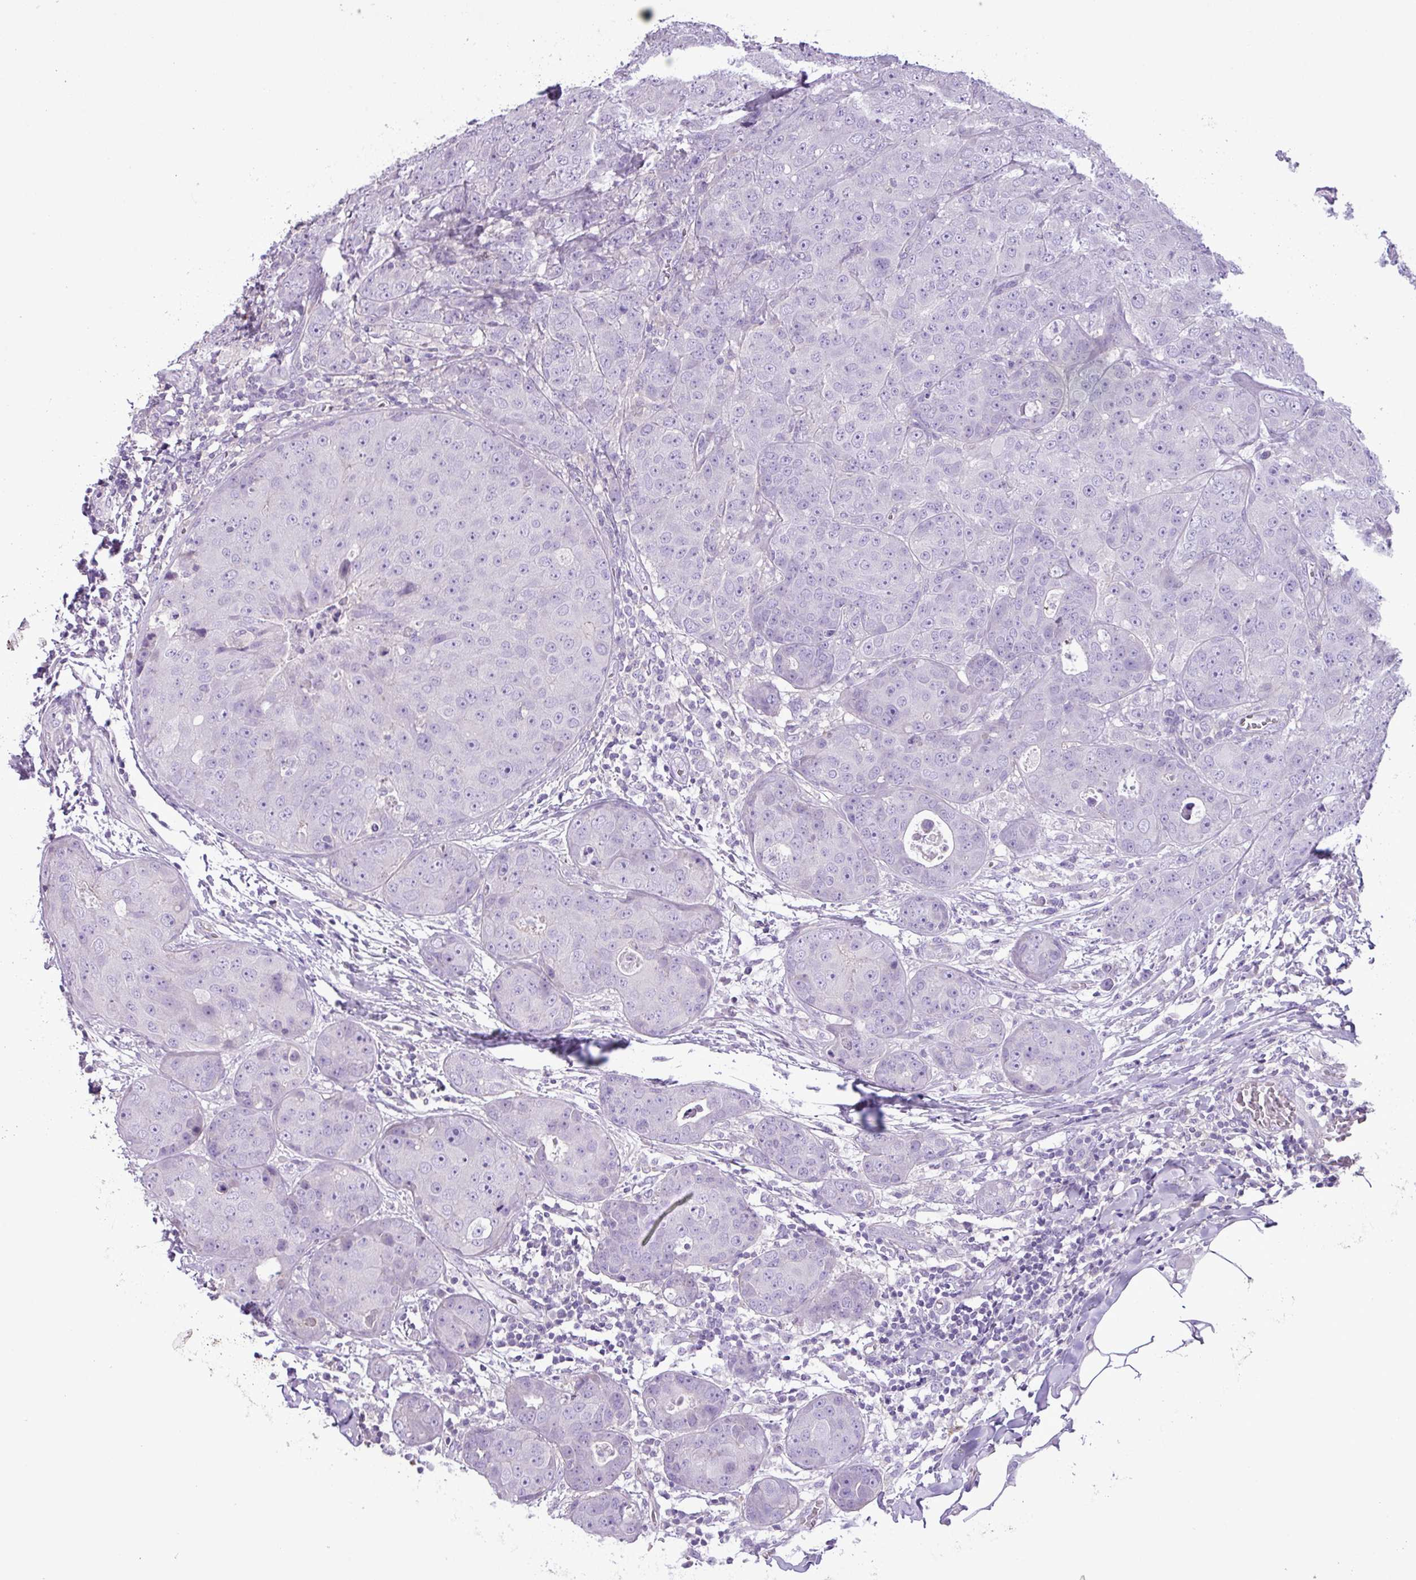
{"staining": {"intensity": "negative", "quantity": "none", "location": "none"}, "tissue": "breast cancer", "cell_type": "Tumor cells", "image_type": "cancer", "snomed": [{"axis": "morphology", "description": "Duct carcinoma"}, {"axis": "topography", "description": "Breast"}], "caption": "The immunohistochemistry (IHC) photomicrograph has no significant staining in tumor cells of breast cancer tissue.", "gene": "ZNF334", "patient": {"sex": "female", "age": 43}}